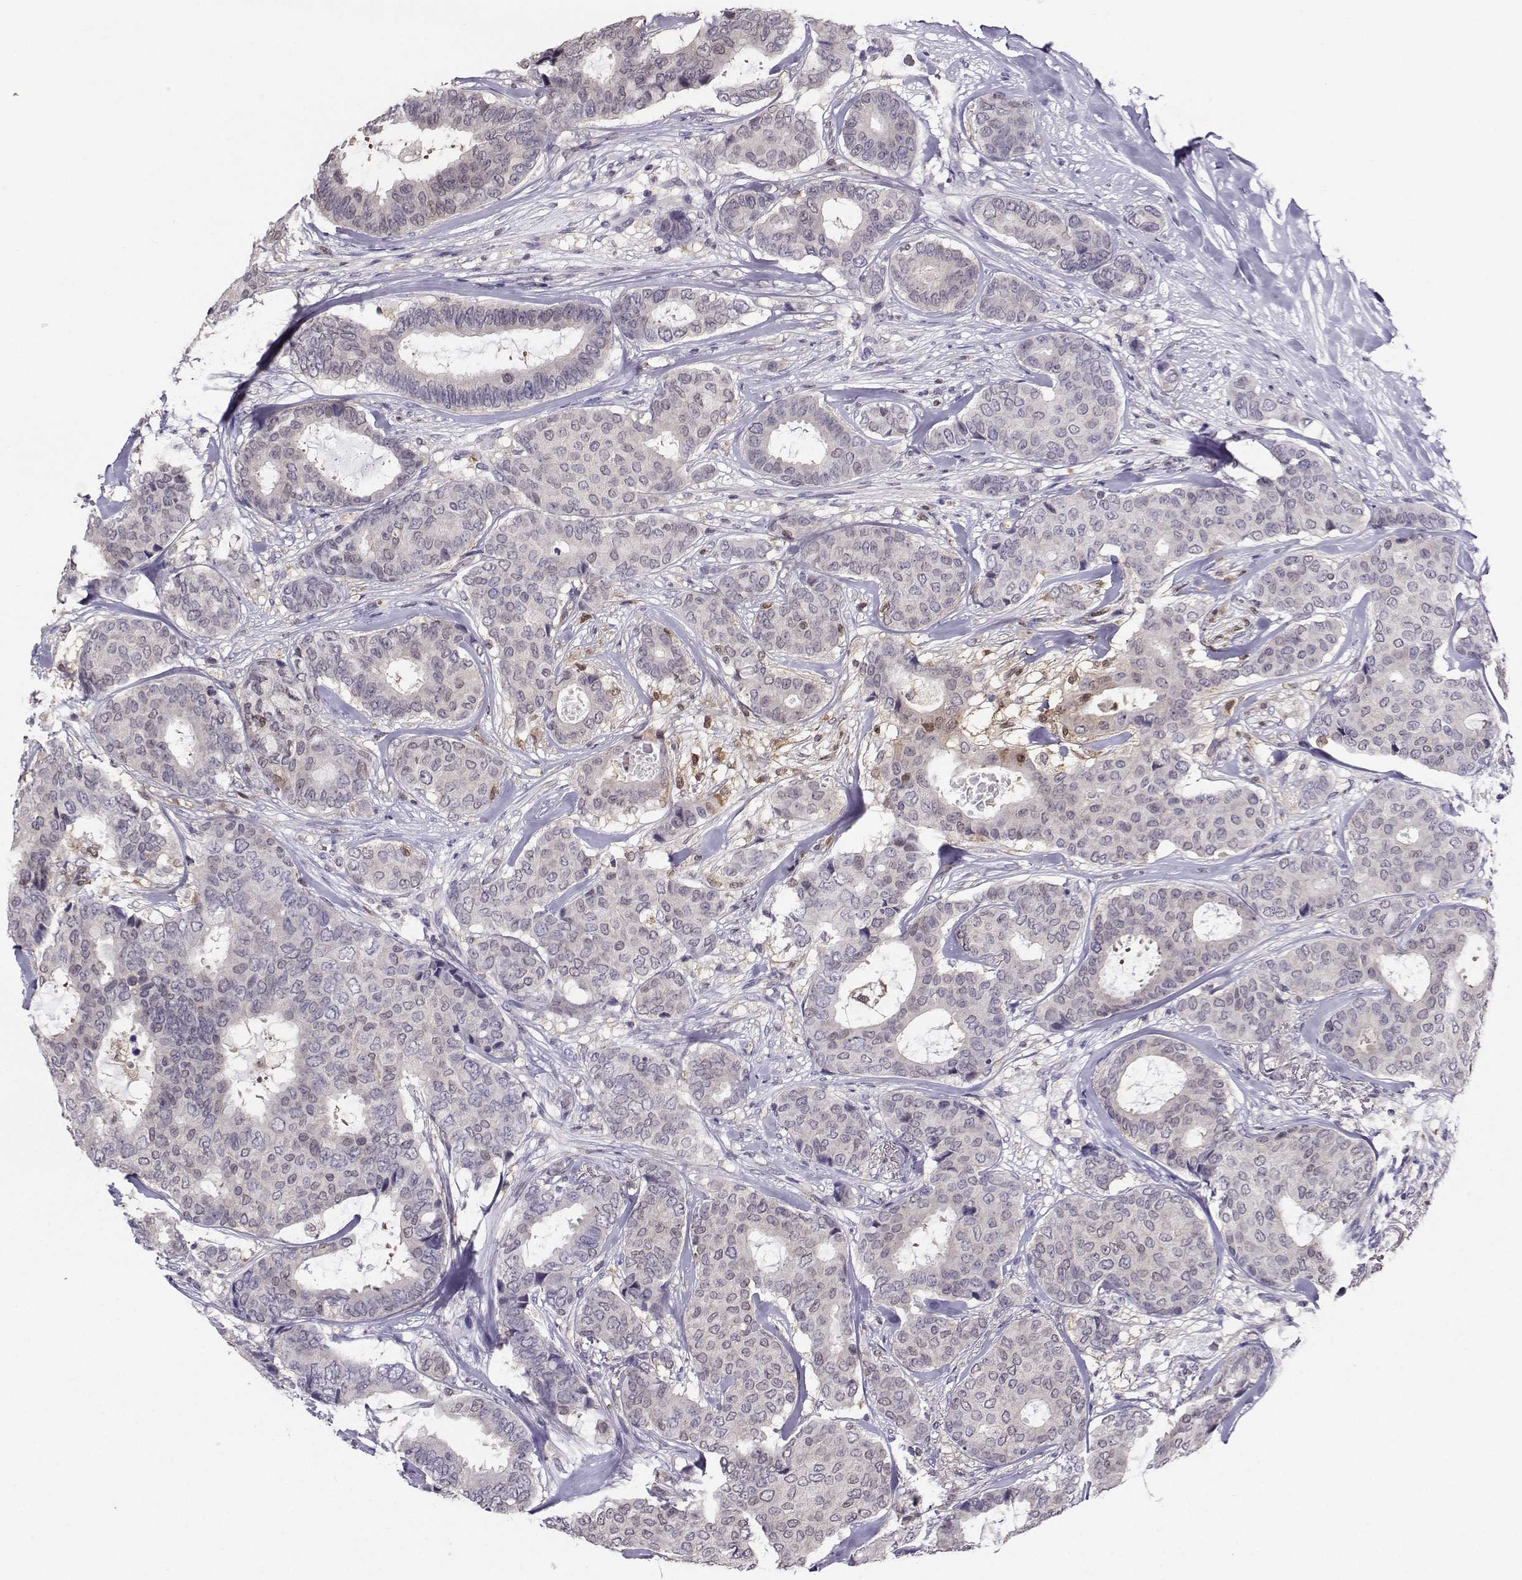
{"staining": {"intensity": "negative", "quantity": "none", "location": "none"}, "tissue": "breast cancer", "cell_type": "Tumor cells", "image_type": "cancer", "snomed": [{"axis": "morphology", "description": "Duct carcinoma"}, {"axis": "topography", "description": "Breast"}], "caption": "There is no significant staining in tumor cells of infiltrating ductal carcinoma (breast).", "gene": "PGK1", "patient": {"sex": "female", "age": 75}}